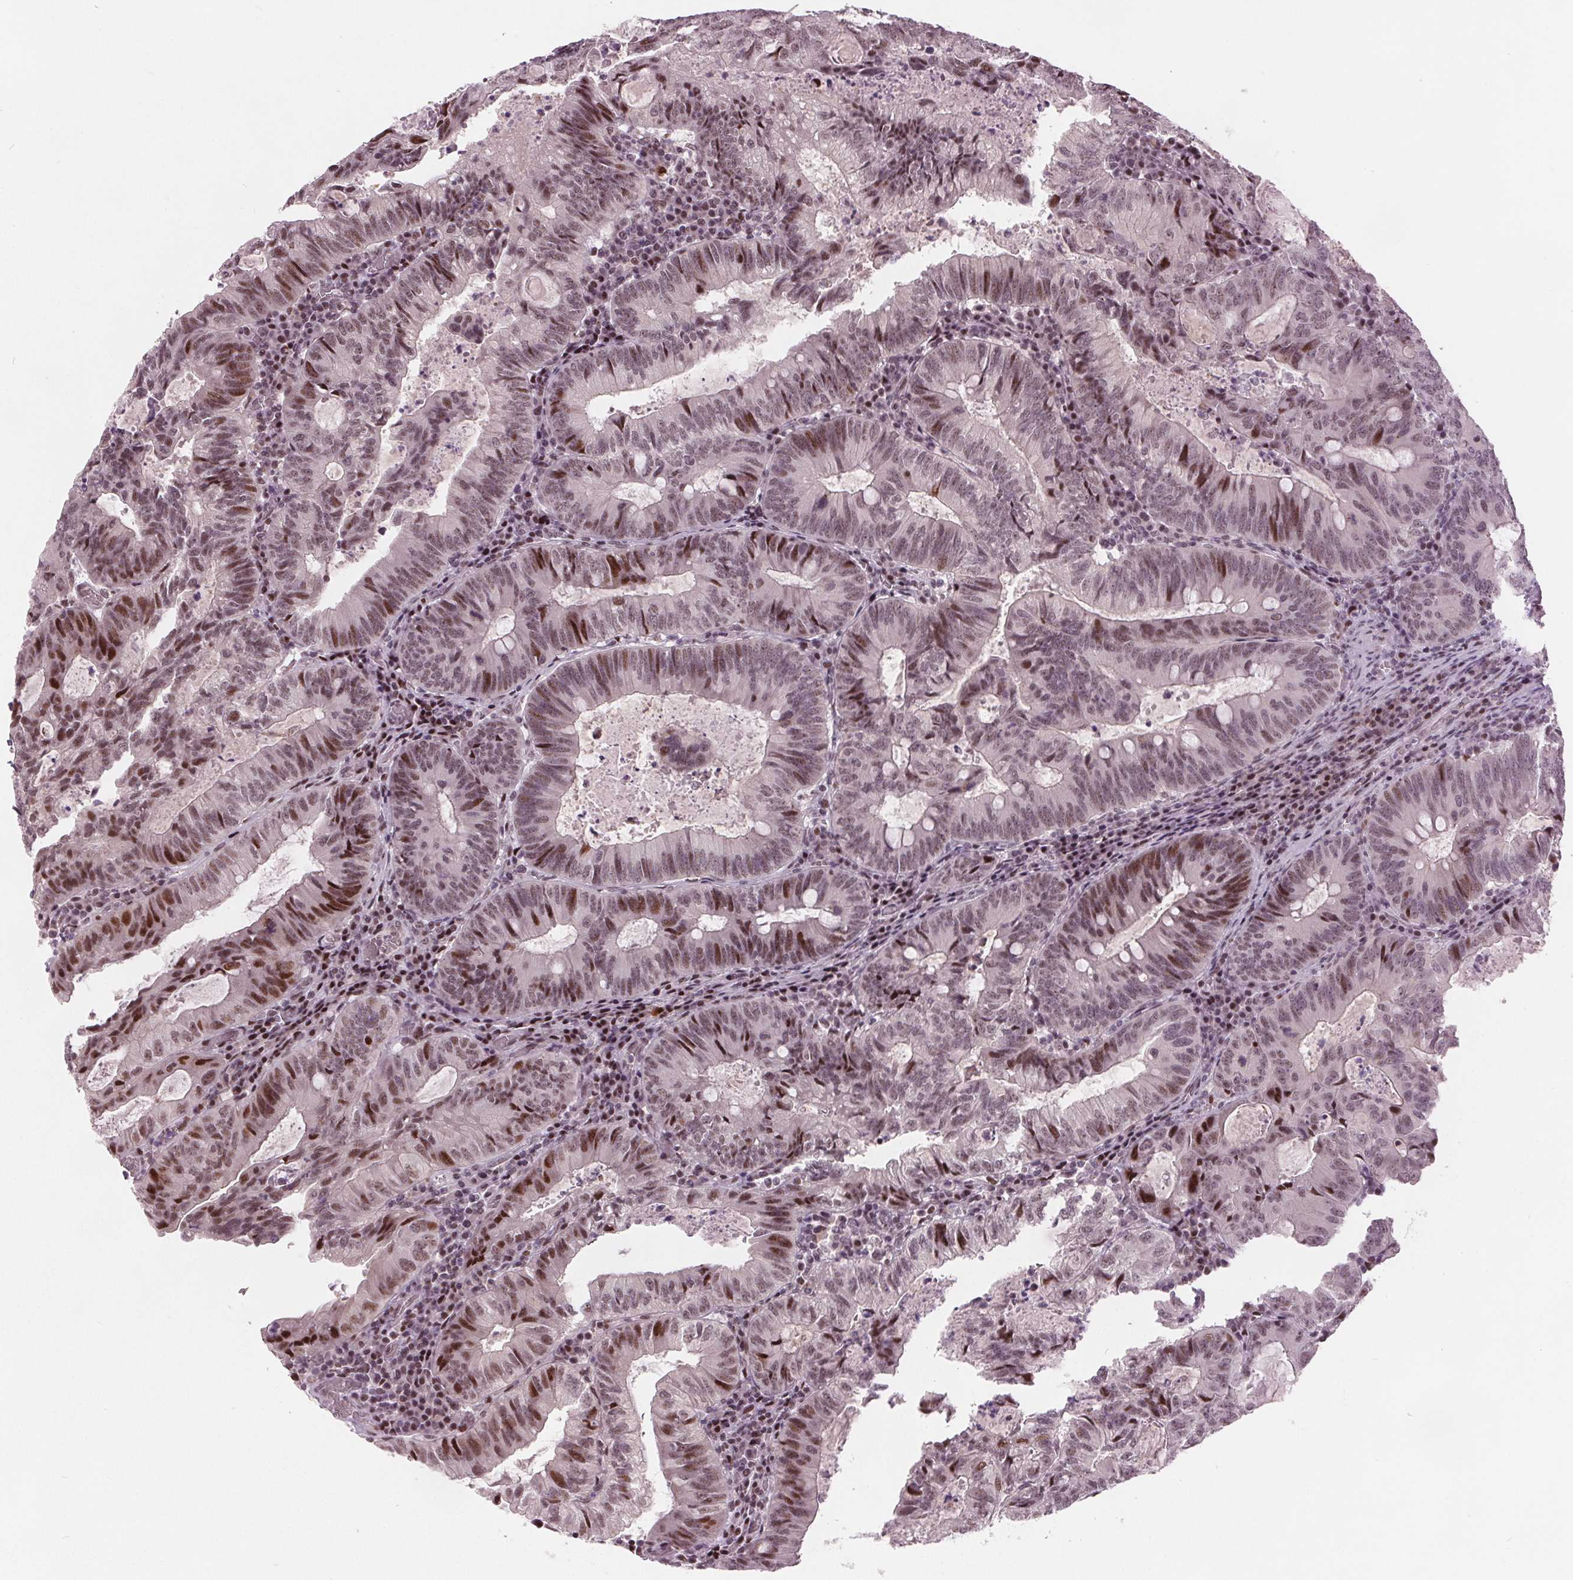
{"staining": {"intensity": "moderate", "quantity": ">75%", "location": "nuclear"}, "tissue": "colorectal cancer", "cell_type": "Tumor cells", "image_type": "cancer", "snomed": [{"axis": "morphology", "description": "Adenocarcinoma, NOS"}, {"axis": "topography", "description": "Colon"}], "caption": "Immunohistochemistry histopathology image of neoplastic tissue: human colorectal adenocarcinoma stained using immunohistochemistry (IHC) demonstrates medium levels of moderate protein expression localized specifically in the nuclear of tumor cells, appearing as a nuclear brown color.", "gene": "TTC34", "patient": {"sex": "male", "age": 67}}